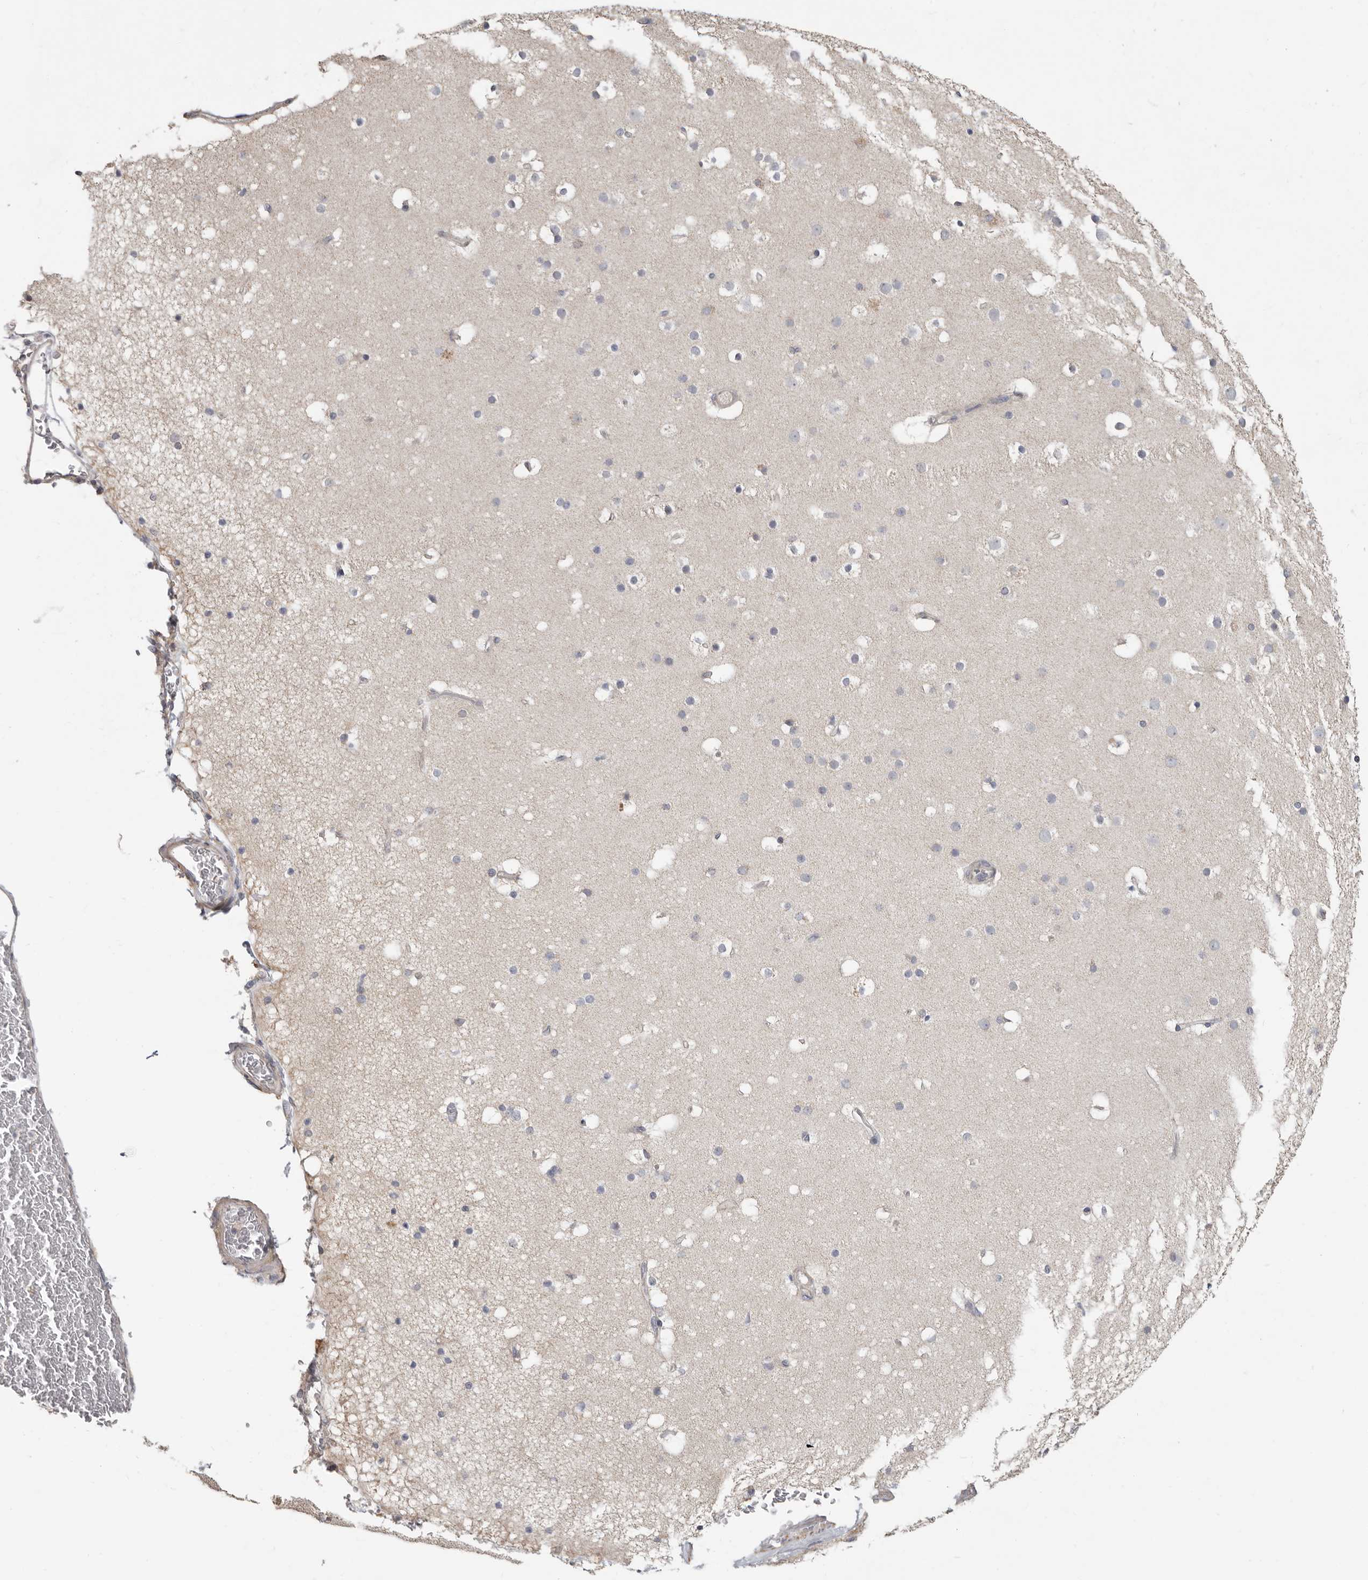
{"staining": {"intensity": "moderate", "quantity": "<25%", "location": "cytoplasmic/membranous"}, "tissue": "cerebral cortex", "cell_type": "Endothelial cells", "image_type": "normal", "snomed": [{"axis": "morphology", "description": "Normal tissue, NOS"}, {"axis": "topography", "description": "Cerebral cortex"}], "caption": "Benign cerebral cortex exhibits moderate cytoplasmic/membranous staining in about <25% of endothelial cells, visualized by immunohistochemistry. (DAB (3,3'-diaminobenzidine) IHC with brightfield microscopy, high magnification).", "gene": "UNK", "patient": {"sex": "male", "age": 57}}